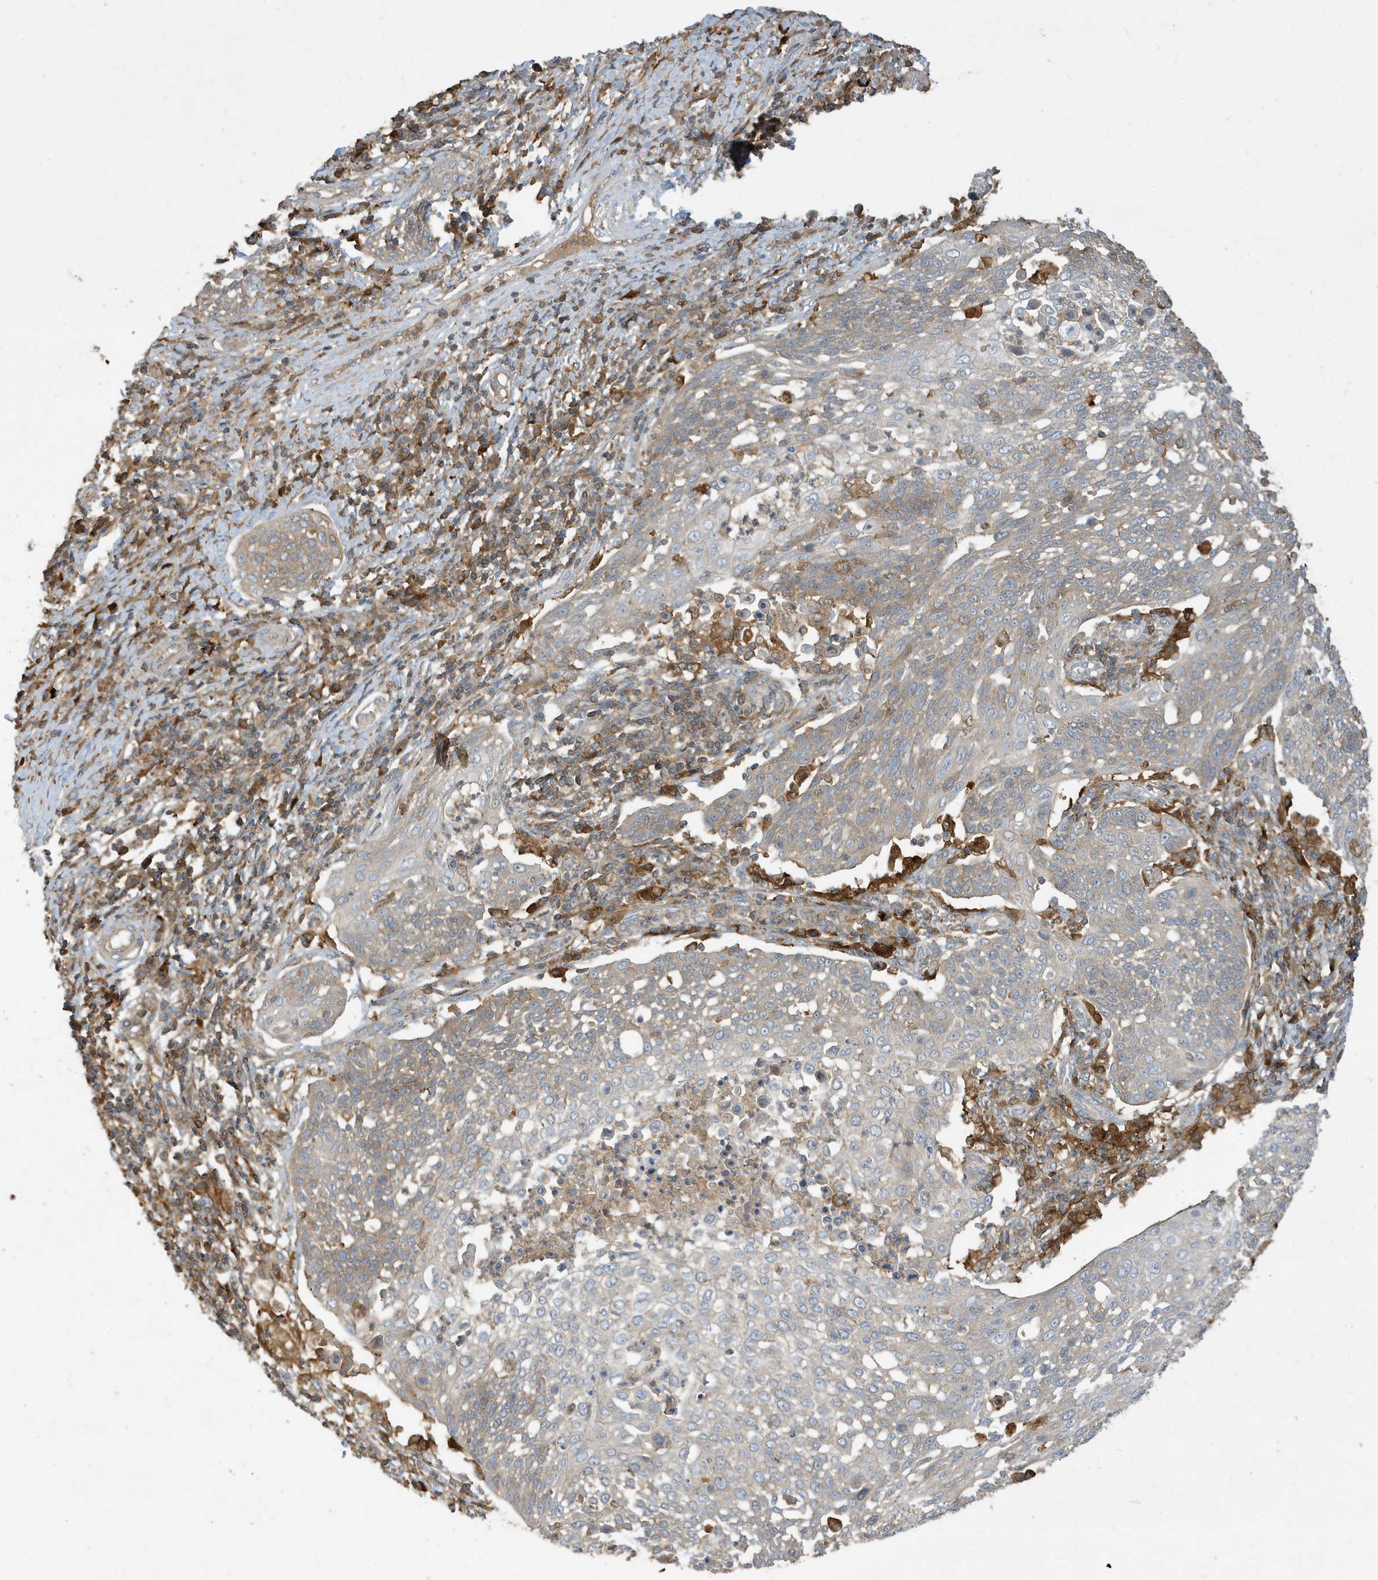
{"staining": {"intensity": "weak", "quantity": "25%-75%", "location": "cytoplasmic/membranous"}, "tissue": "cervical cancer", "cell_type": "Tumor cells", "image_type": "cancer", "snomed": [{"axis": "morphology", "description": "Squamous cell carcinoma, NOS"}, {"axis": "topography", "description": "Cervix"}], "caption": "Immunohistochemistry (IHC) photomicrograph of neoplastic tissue: cervical cancer (squamous cell carcinoma) stained using immunohistochemistry (IHC) reveals low levels of weak protein expression localized specifically in the cytoplasmic/membranous of tumor cells, appearing as a cytoplasmic/membranous brown color.", "gene": "ABTB1", "patient": {"sex": "female", "age": 34}}